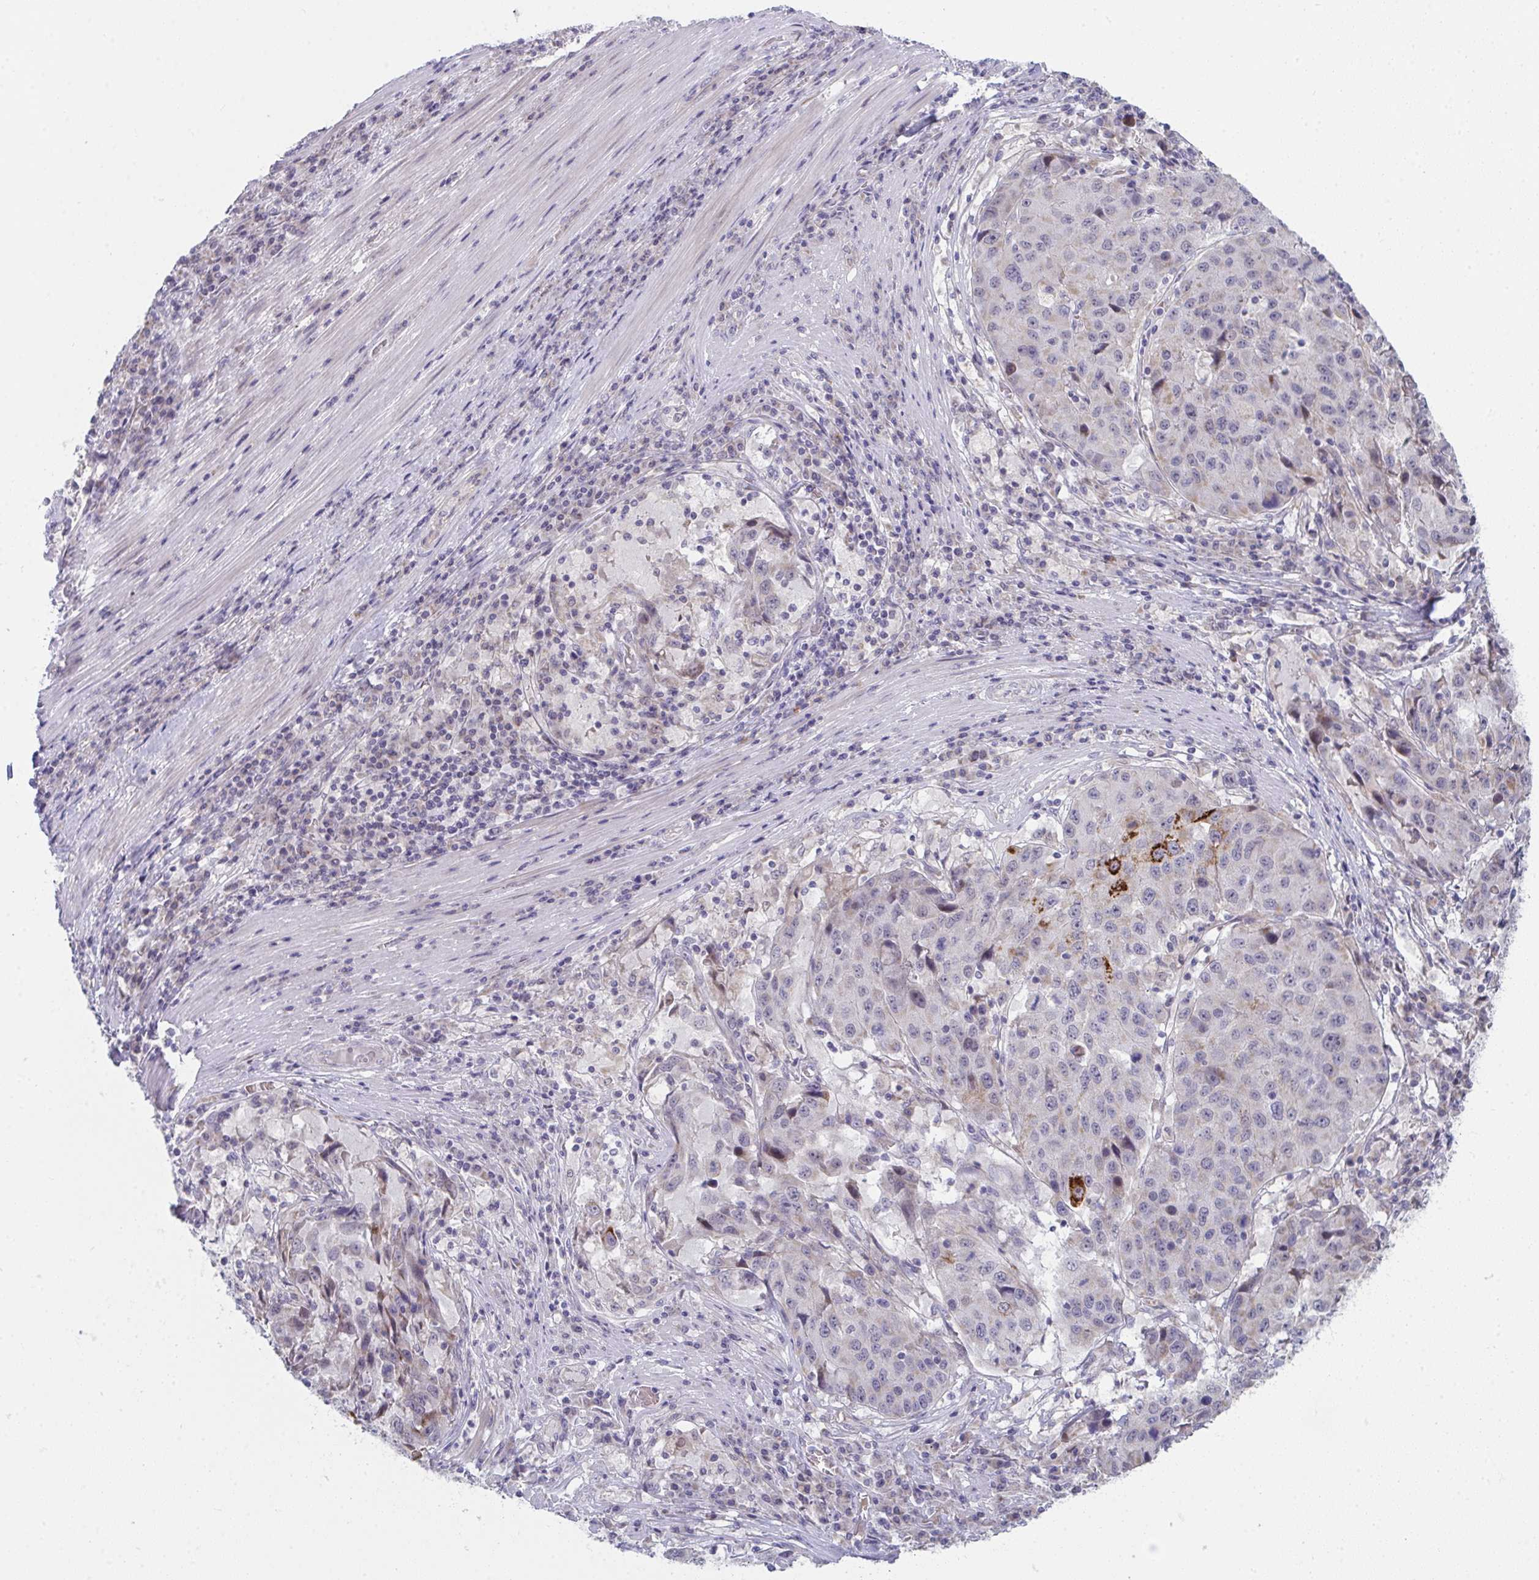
{"staining": {"intensity": "strong", "quantity": "<25%", "location": "cytoplasmic/membranous"}, "tissue": "stomach cancer", "cell_type": "Tumor cells", "image_type": "cancer", "snomed": [{"axis": "morphology", "description": "Adenocarcinoma, NOS"}, {"axis": "topography", "description": "Stomach"}], "caption": "IHC of human stomach adenocarcinoma exhibits medium levels of strong cytoplasmic/membranous expression in about <25% of tumor cells. (IHC, brightfield microscopy, high magnification).", "gene": "VWDE", "patient": {"sex": "male", "age": 71}}